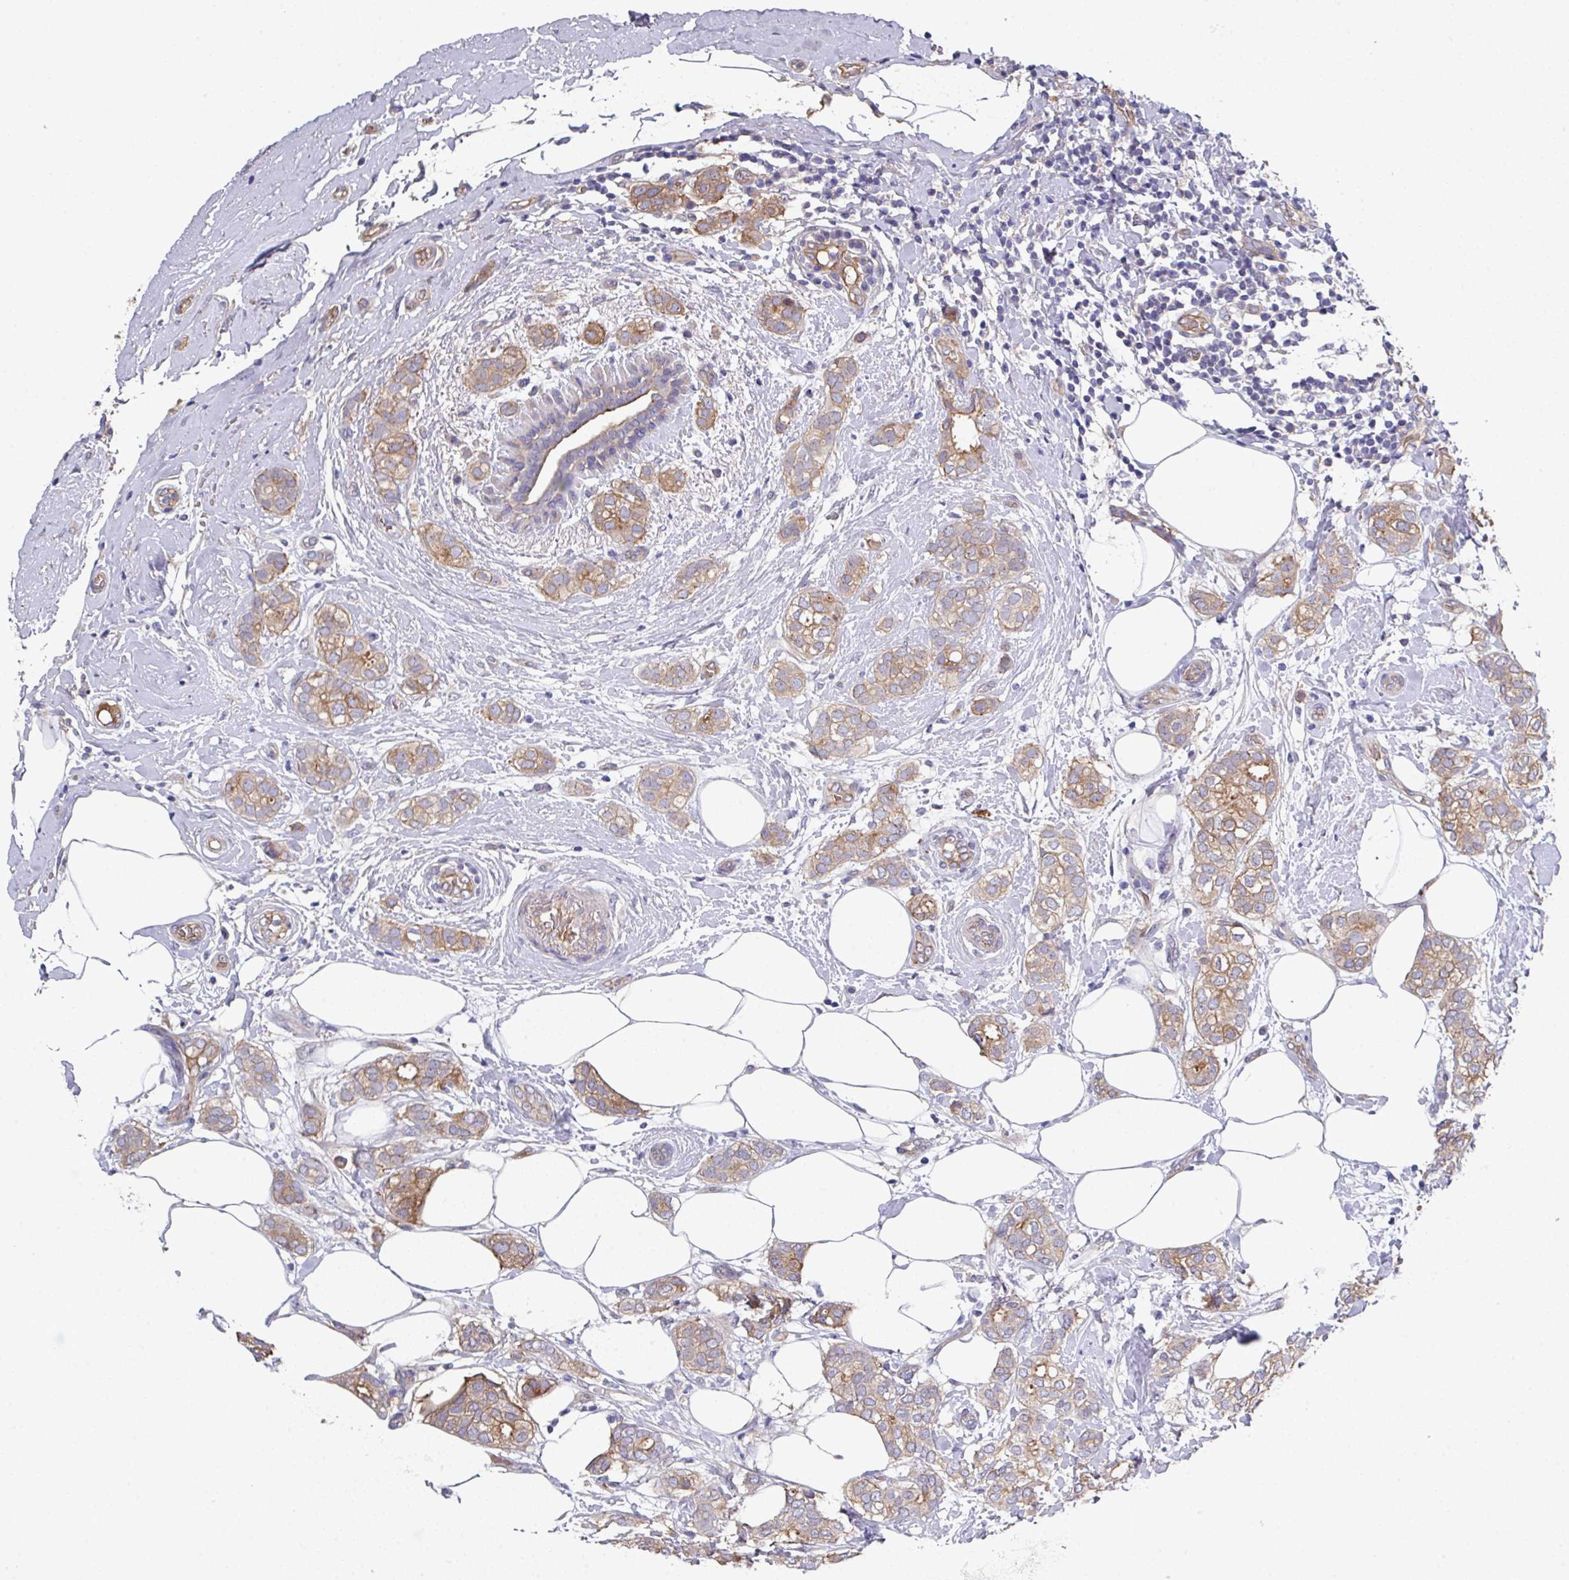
{"staining": {"intensity": "moderate", "quantity": "25%-75%", "location": "cytoplasmic/membranous"}, "tissue": "breast cancer", "cell_type": "Tumor cells", "image_type": "cancer", "snomed": [{"axis": "morphology", "description": "Duct carcinoma"}, {"axis": "topography", "description": "Breast"}], "caption": "Tumor cells display medium levels of moderate cytoplasmic/membranous positivity in about 25%-75% of cells in human breast intraductal carcinoma.", "gene": "PRR5", "patient": {"sex": "female", "age": 73}}